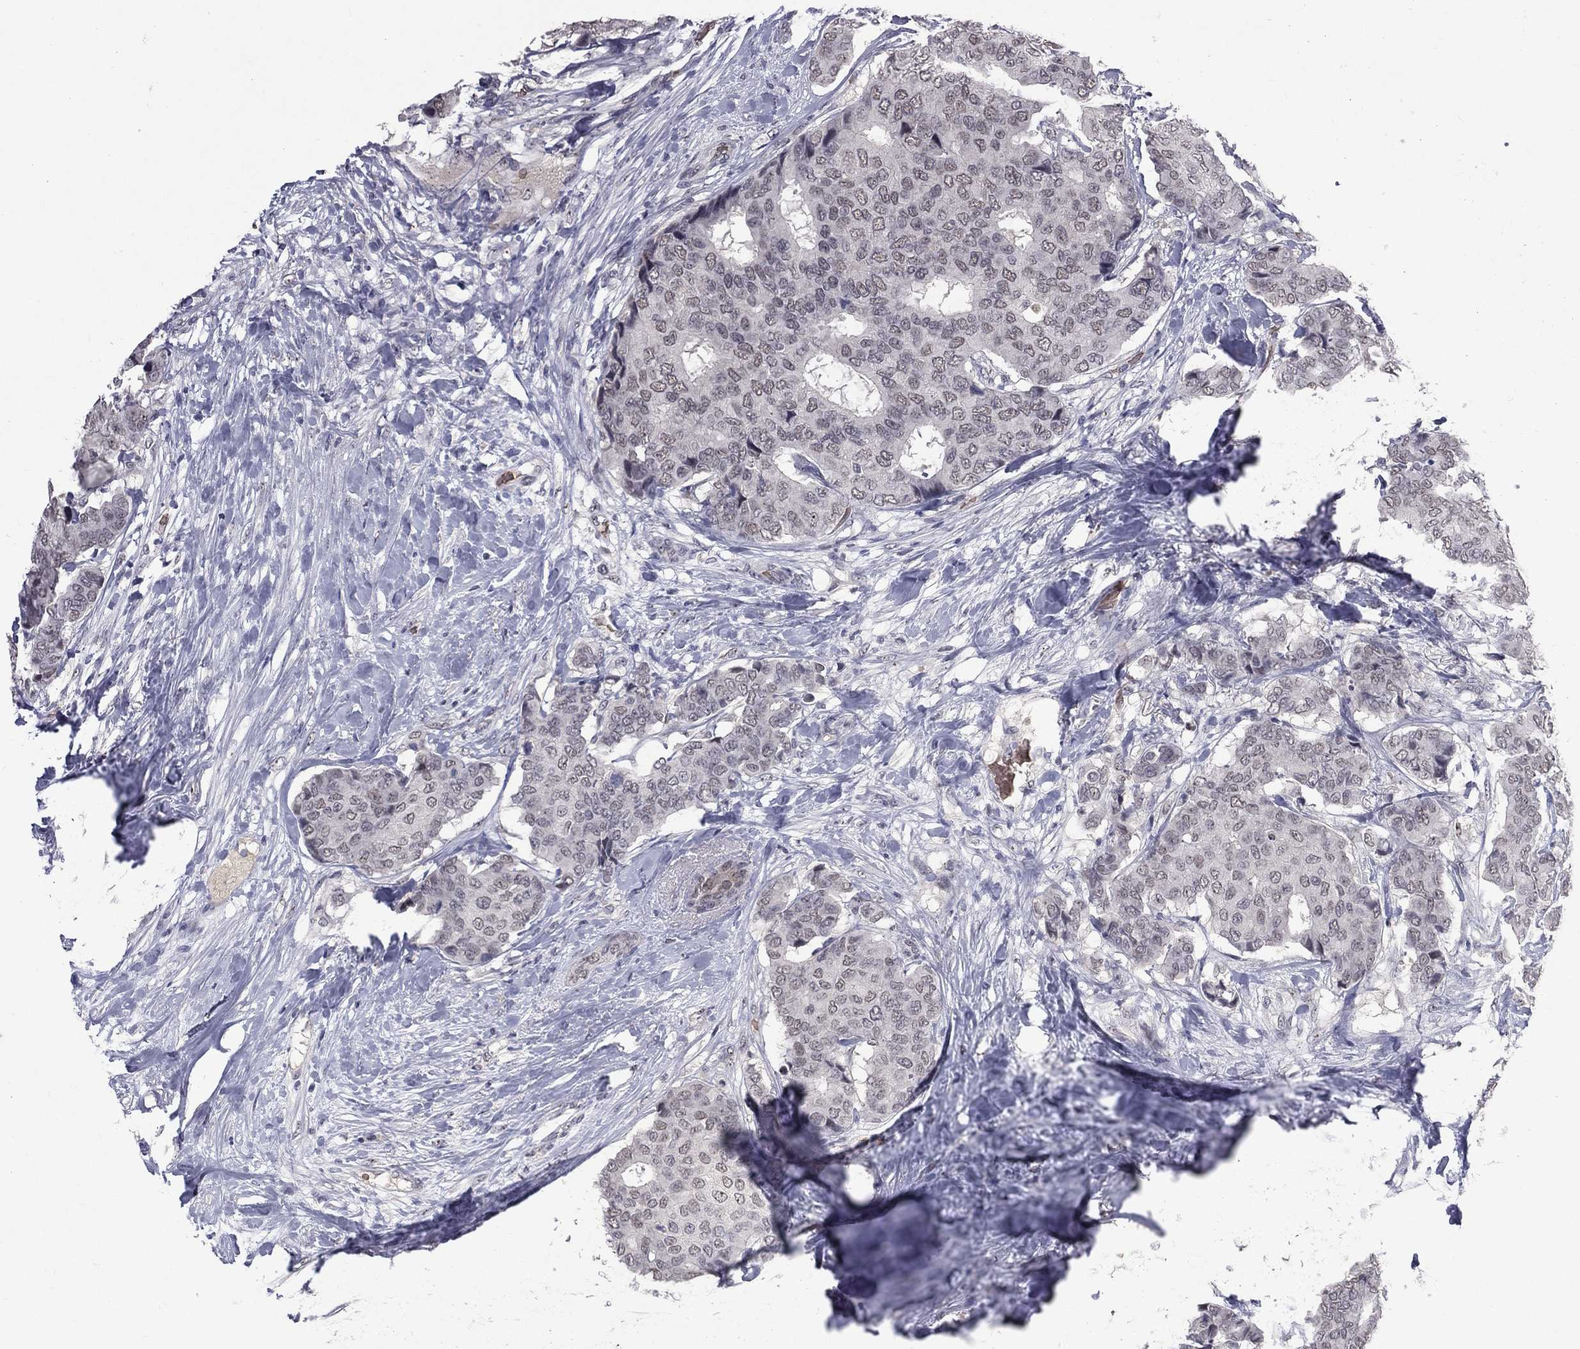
{"staining": {"intensity": "negative", "quantity": "none", "location": "none"}, "tissue": "breast cancer", "cell_type": "Tumor cells", "image_type": "cancer", "snomed": [{"axis": "morphology", "description": "Duct carcinoma"}, {"axis": "topography", "description": "Breast"}], "caption": "Human breast infiltrating ductal carcinoma stained for a protein using immunohistochemistry shows no positivity in tumor cells.", "gene": "DSG4", "patient": {"sex": "female", "age": 75}}